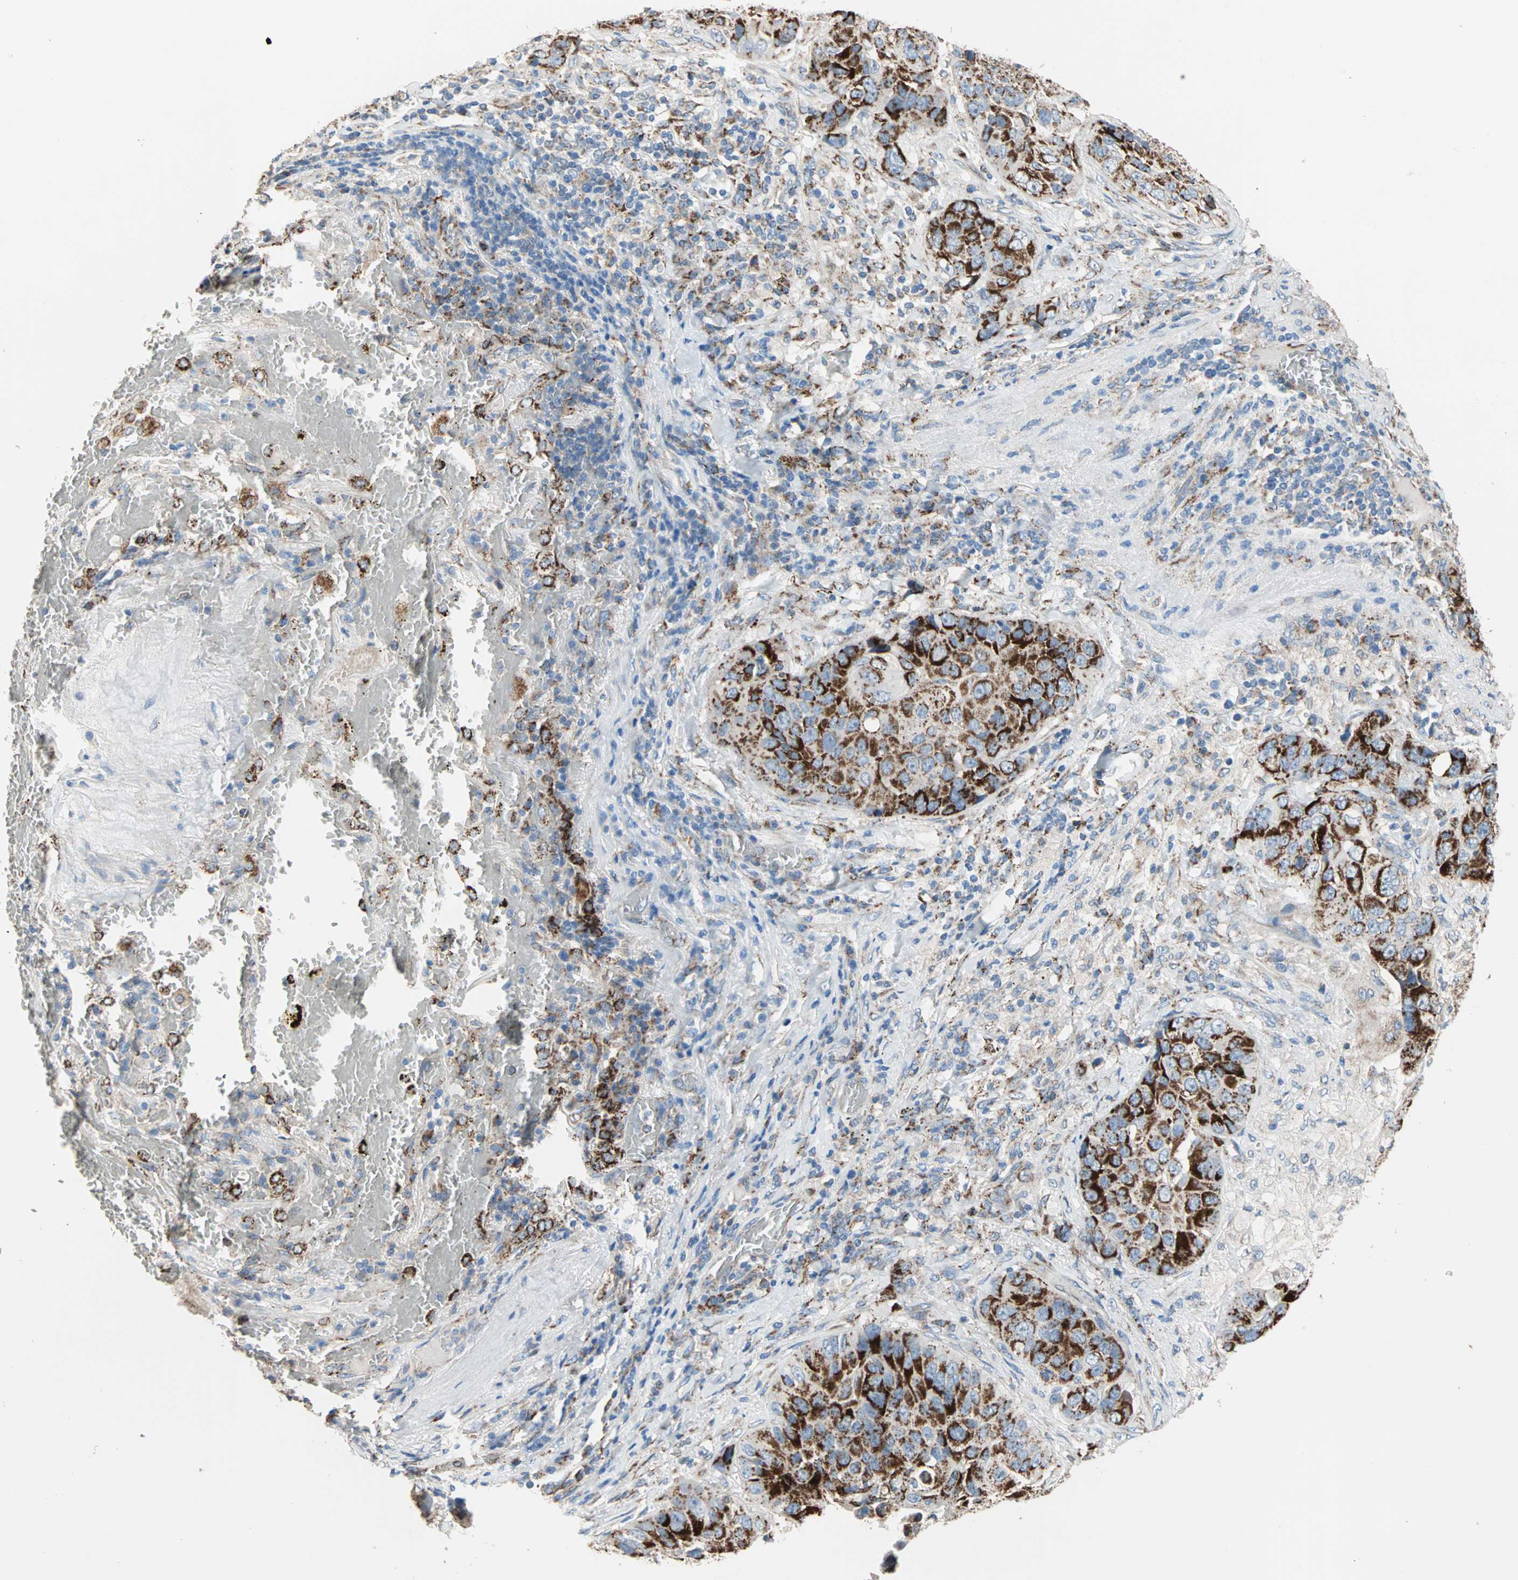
{"staining": {"intensity": "strong", "quantity": ">75%", "location": "cytoplasmic/membranous"}, "tissue": "lung cancer", "cell_type": "Tumor cells", "image_type": "cancer", "snomed": [{"axis": "morphology", "description": "Squamous cell carcinoma, NOS"}, {"axis": "topography", "description": "Lung"}], "caption": "A high amount of strong cytoplasmic/membranous expression is seen in about >75% of tumor cells in lung cancer tissue.", "gene": "TST", "patient": {"sex": "male", "age": 57}}